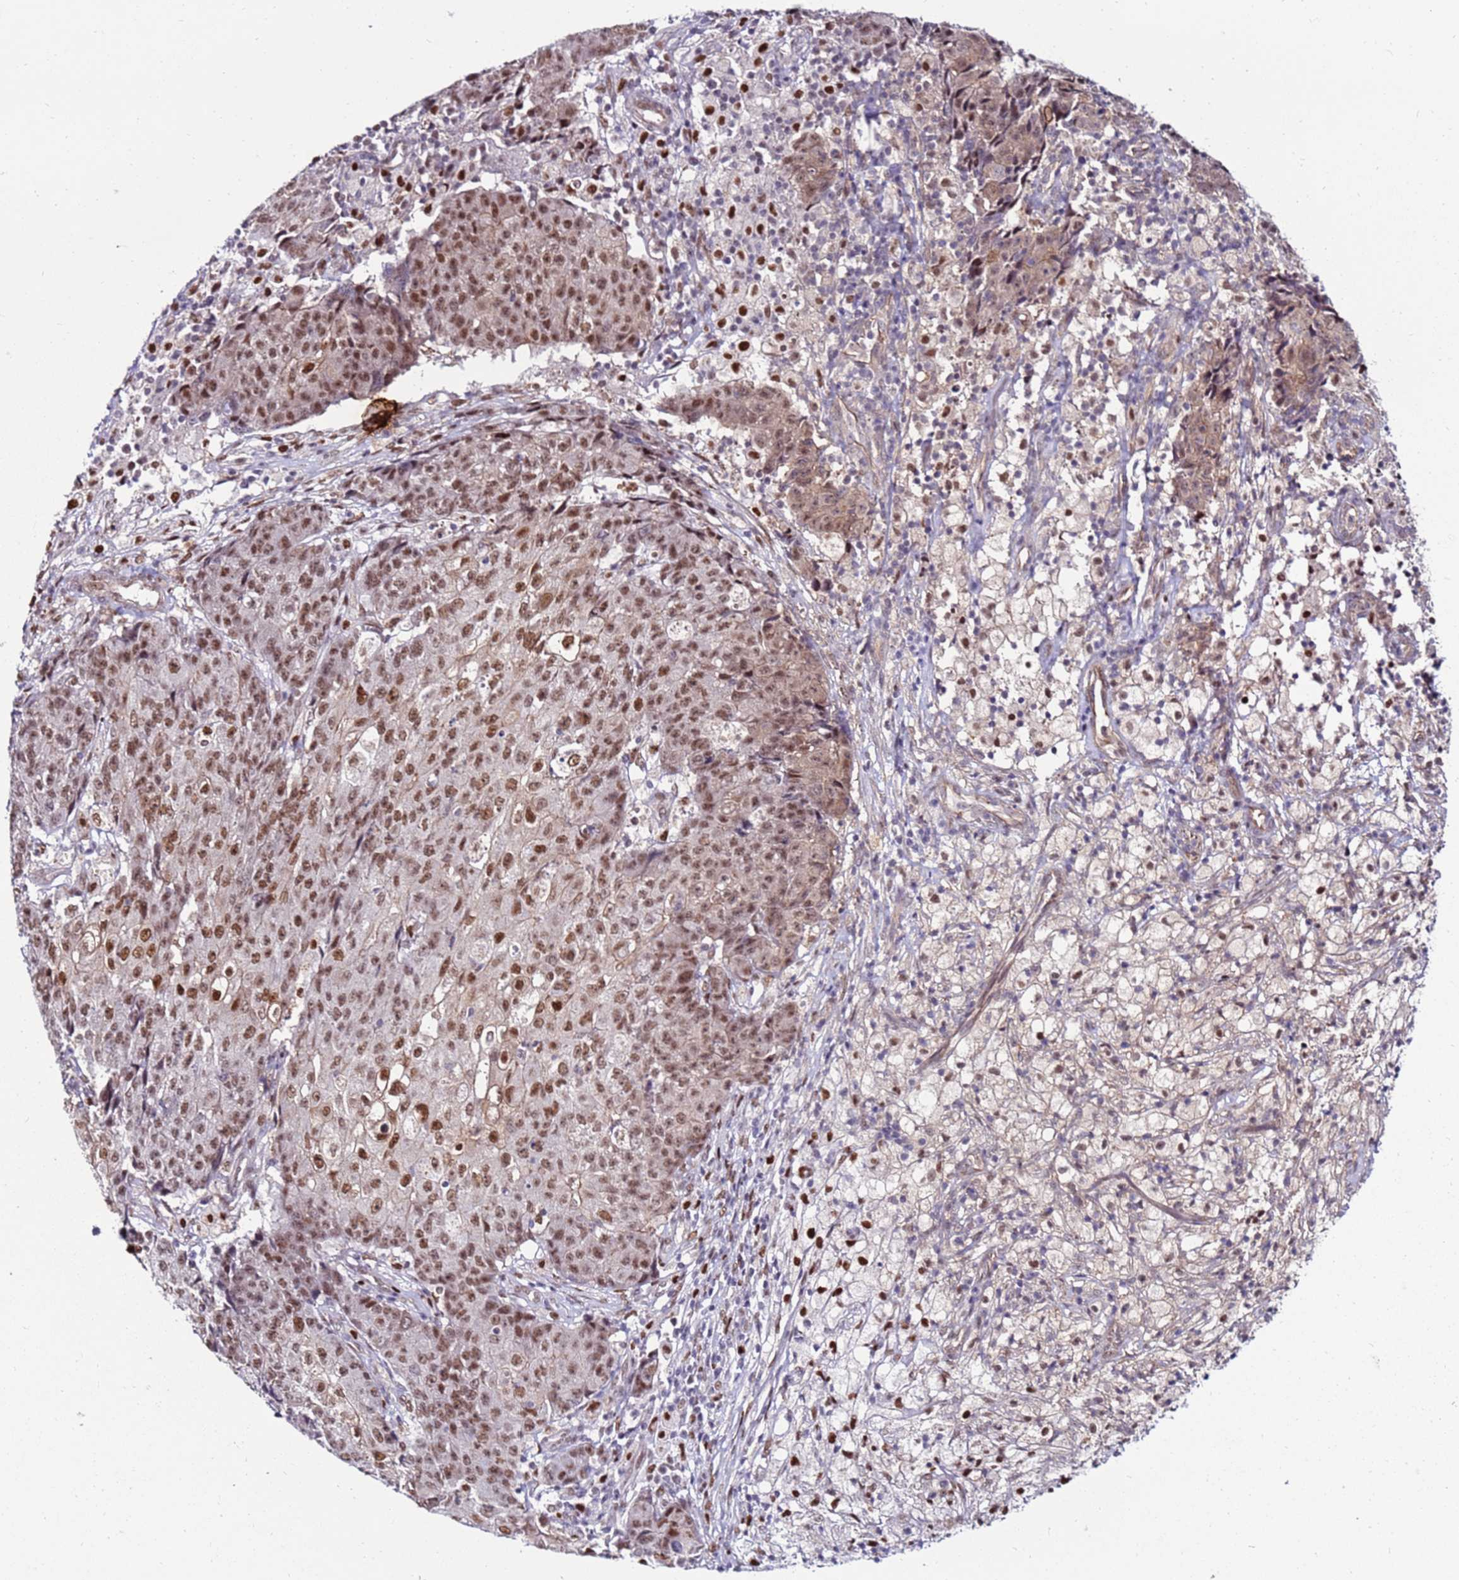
{"staining": {"intensity": "moderate", "quantity": ">75%", "location": "nuclear"}, "tissue": "ovarian cancer", "cell_type": "Tumor cells", "image_type": "cancer", "snomed": [{"axis": "morphology", "description": "Carcinoma, endometroid"}, {"axis": "topography", "description": "Ovary"}], "caption": "Immunohistochemical staining of human ovarian cancer (endometroid carcinoma) demonstrates moderate nuclear protein positivity in approximately >75% of tumor cells.", "gene": "KPNA4", "patient": {"sex": "female", "age": 42}}